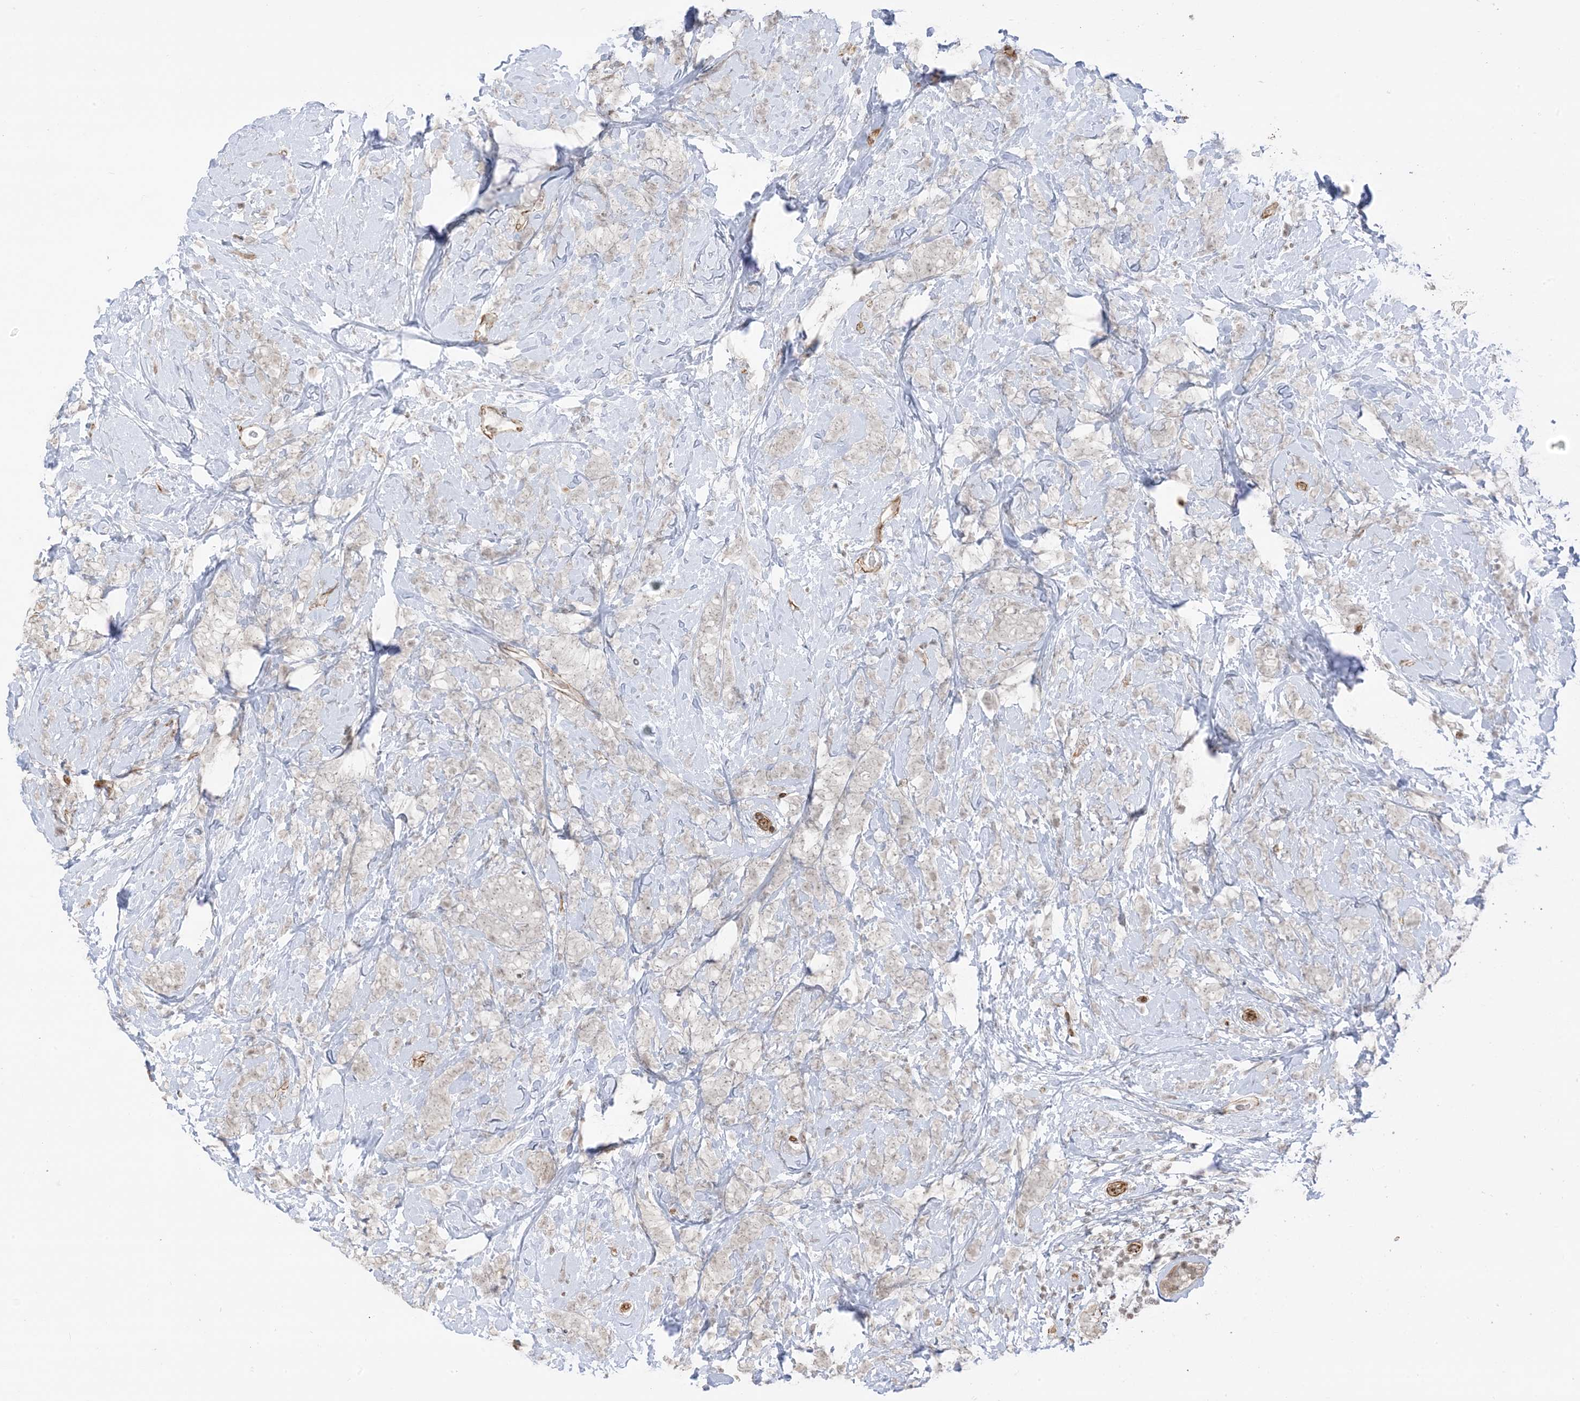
{"staining": {"intensity": "negative", "quantity": "none", "location": "none"}, "tissue": "breast cancer", "cell_type": "Tumor cells", "image_type": "cancer", "snomed": [{"axis": "morphology", "description": "Lobular carcinoma"}, {"axis": "topography", "description": "Breast"}], "caption": "A high-resolution histopathology image shows IHC staining of breast lobular carcinoma, which demonstrates no significant staining in tumor cells.", "gene": "METAP1D", "patient": {"sex": "female", "age": 58}}